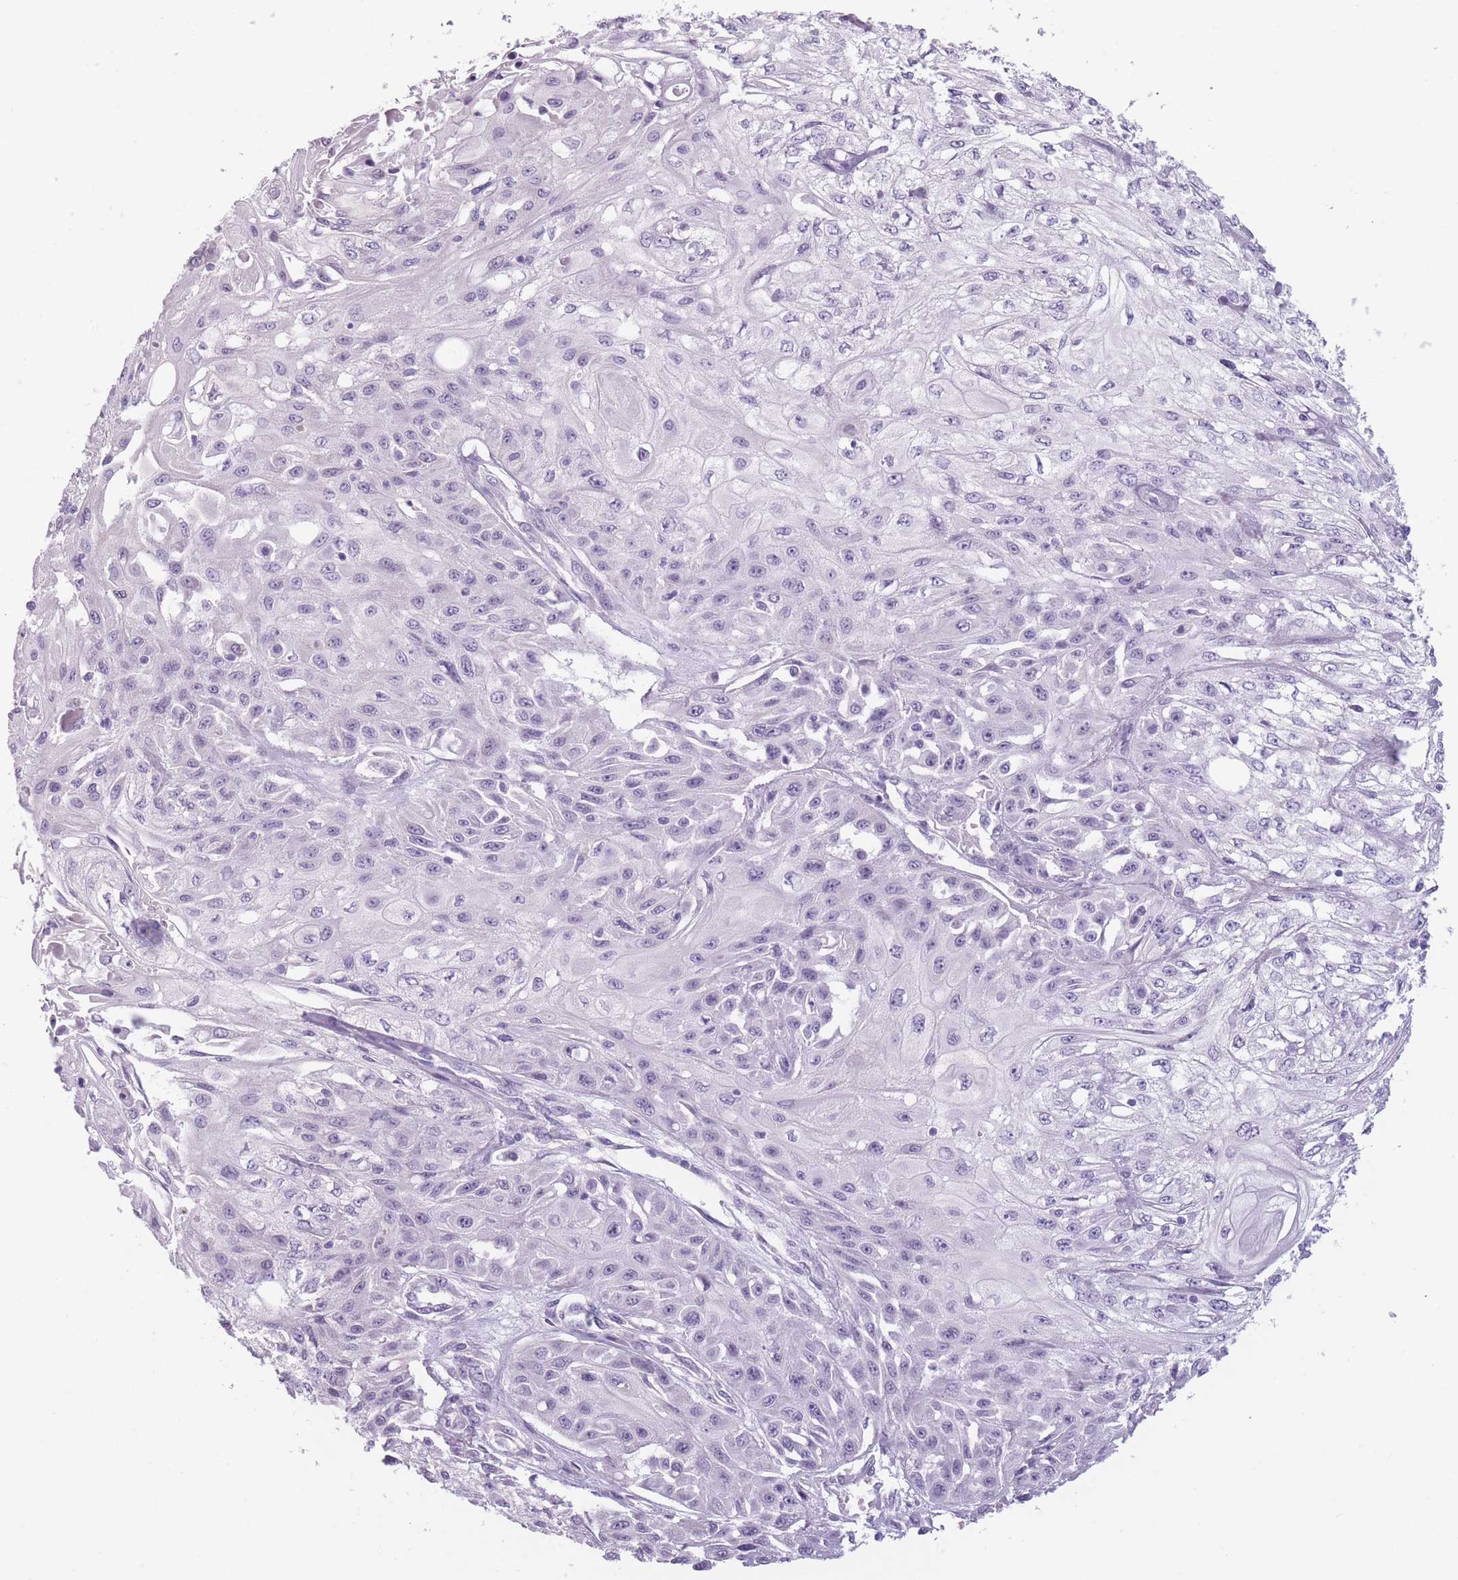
{"staining": {"intensity": "negative", "quantity": "none", "location": "none"}, "tissue": "skin cancer", "cell_type": "Tumor cells", "image_type": "cancer", "snomed": [{"axis": "morphology", "description": "Squamous cell carcinoma, NOS"}, {"axis": "morphology", "description": "Squamous cell carcinoma, metastatic, NOS"}, {"axis": "topography", "description": "Skin"}, {"axis": "topography", "description": "Lymph node"}], "caption": "DAB (3,3'-diaminobenzidine) immunohistochemical staining of human skin cancer reveals no significant positivity in tumor cells.", "gene": "TMEM236", "patient": {"sex": "male", "age": 75}}